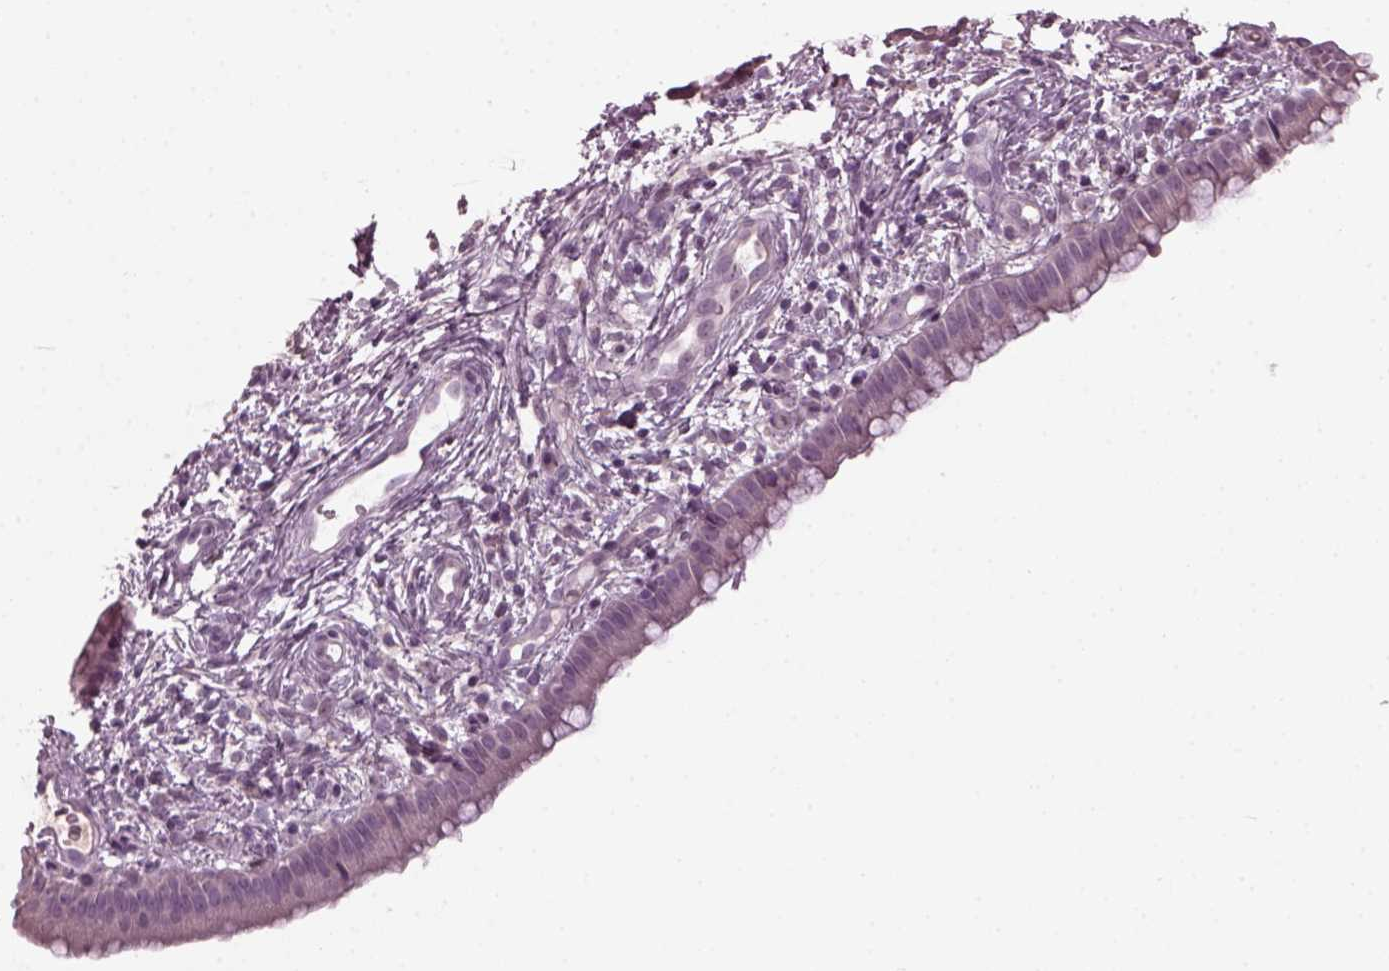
{"staining": {"intensity": "negative", "quantity": "none", "location": "none"}, "tissue": "cervical cancer", "cell_type": "Tumor cells", "image_type": "cancer", "snomed": [{"axis": "morphology", "description": "Squamous cell carcinoma, NOS"}, {"axis": "topography", "description": "Cervix"}], "caption": "Cervical cancer (squamous cell carcinoma) stained for a protein using IHC displays no expression tumor cells.", "gene": "CLCN4", "patient": {"sex": "female", "age": 32}}